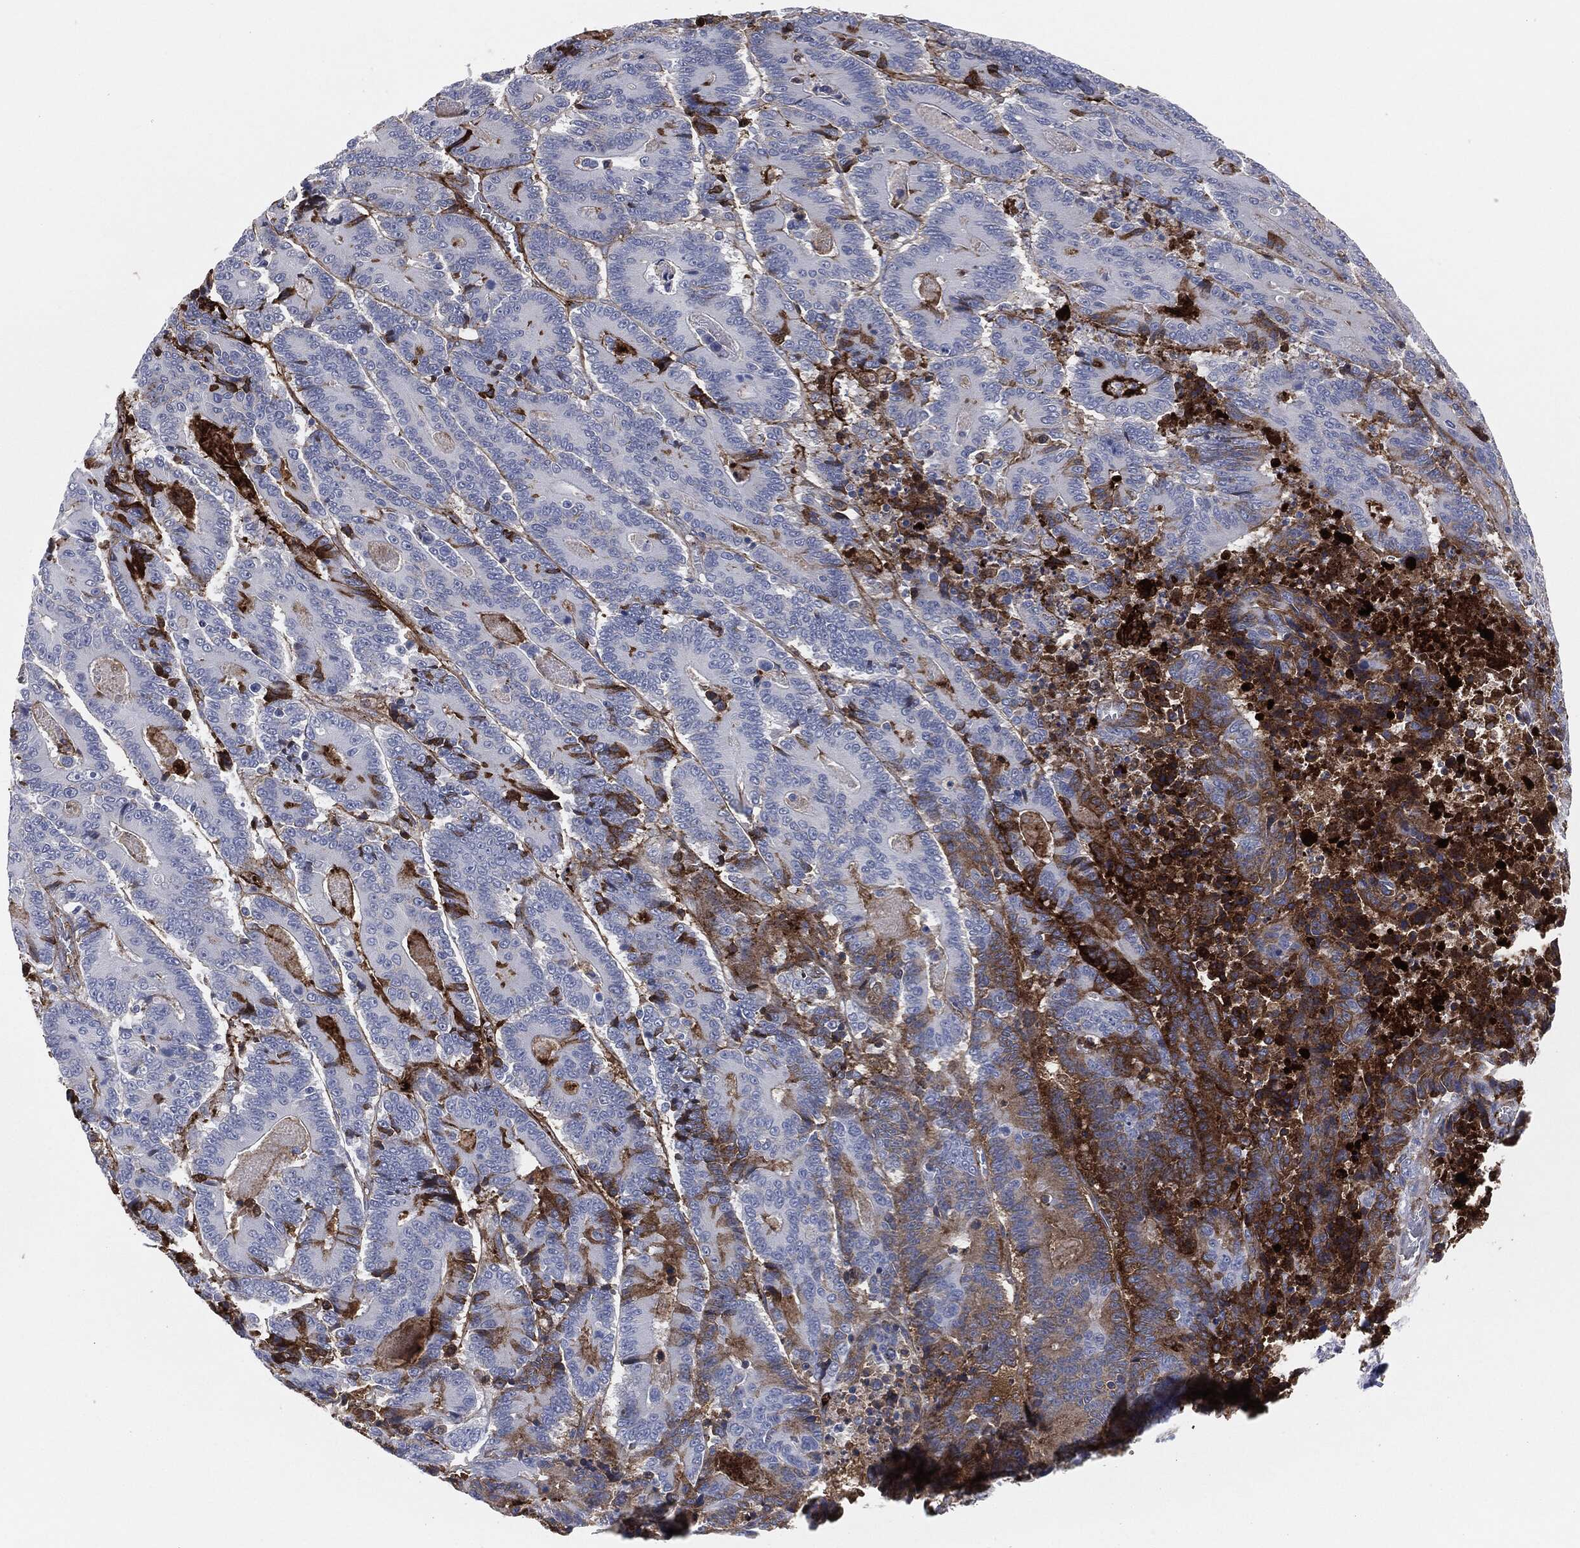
{"staining": {"intensity": "strong", "quantity": "<25%", "location": "cytoplasmic/membranous"}, "tissue": "colorectal cancer", "cell_type": "Tumor cells", "image_type": "cancer", "snomed": [{"axis": "morphology", "description": "Adenocarcinoma, NOS"}, {"axis": "topography", "description": "Colon"}], "caption": "Protein analysis of colorectal cancer tissue displays strong cytoplasmic/membranous expression in about <25% of tumor cells.", "gene": "APOB", "patient": {"sex": "male", "age": 83}}